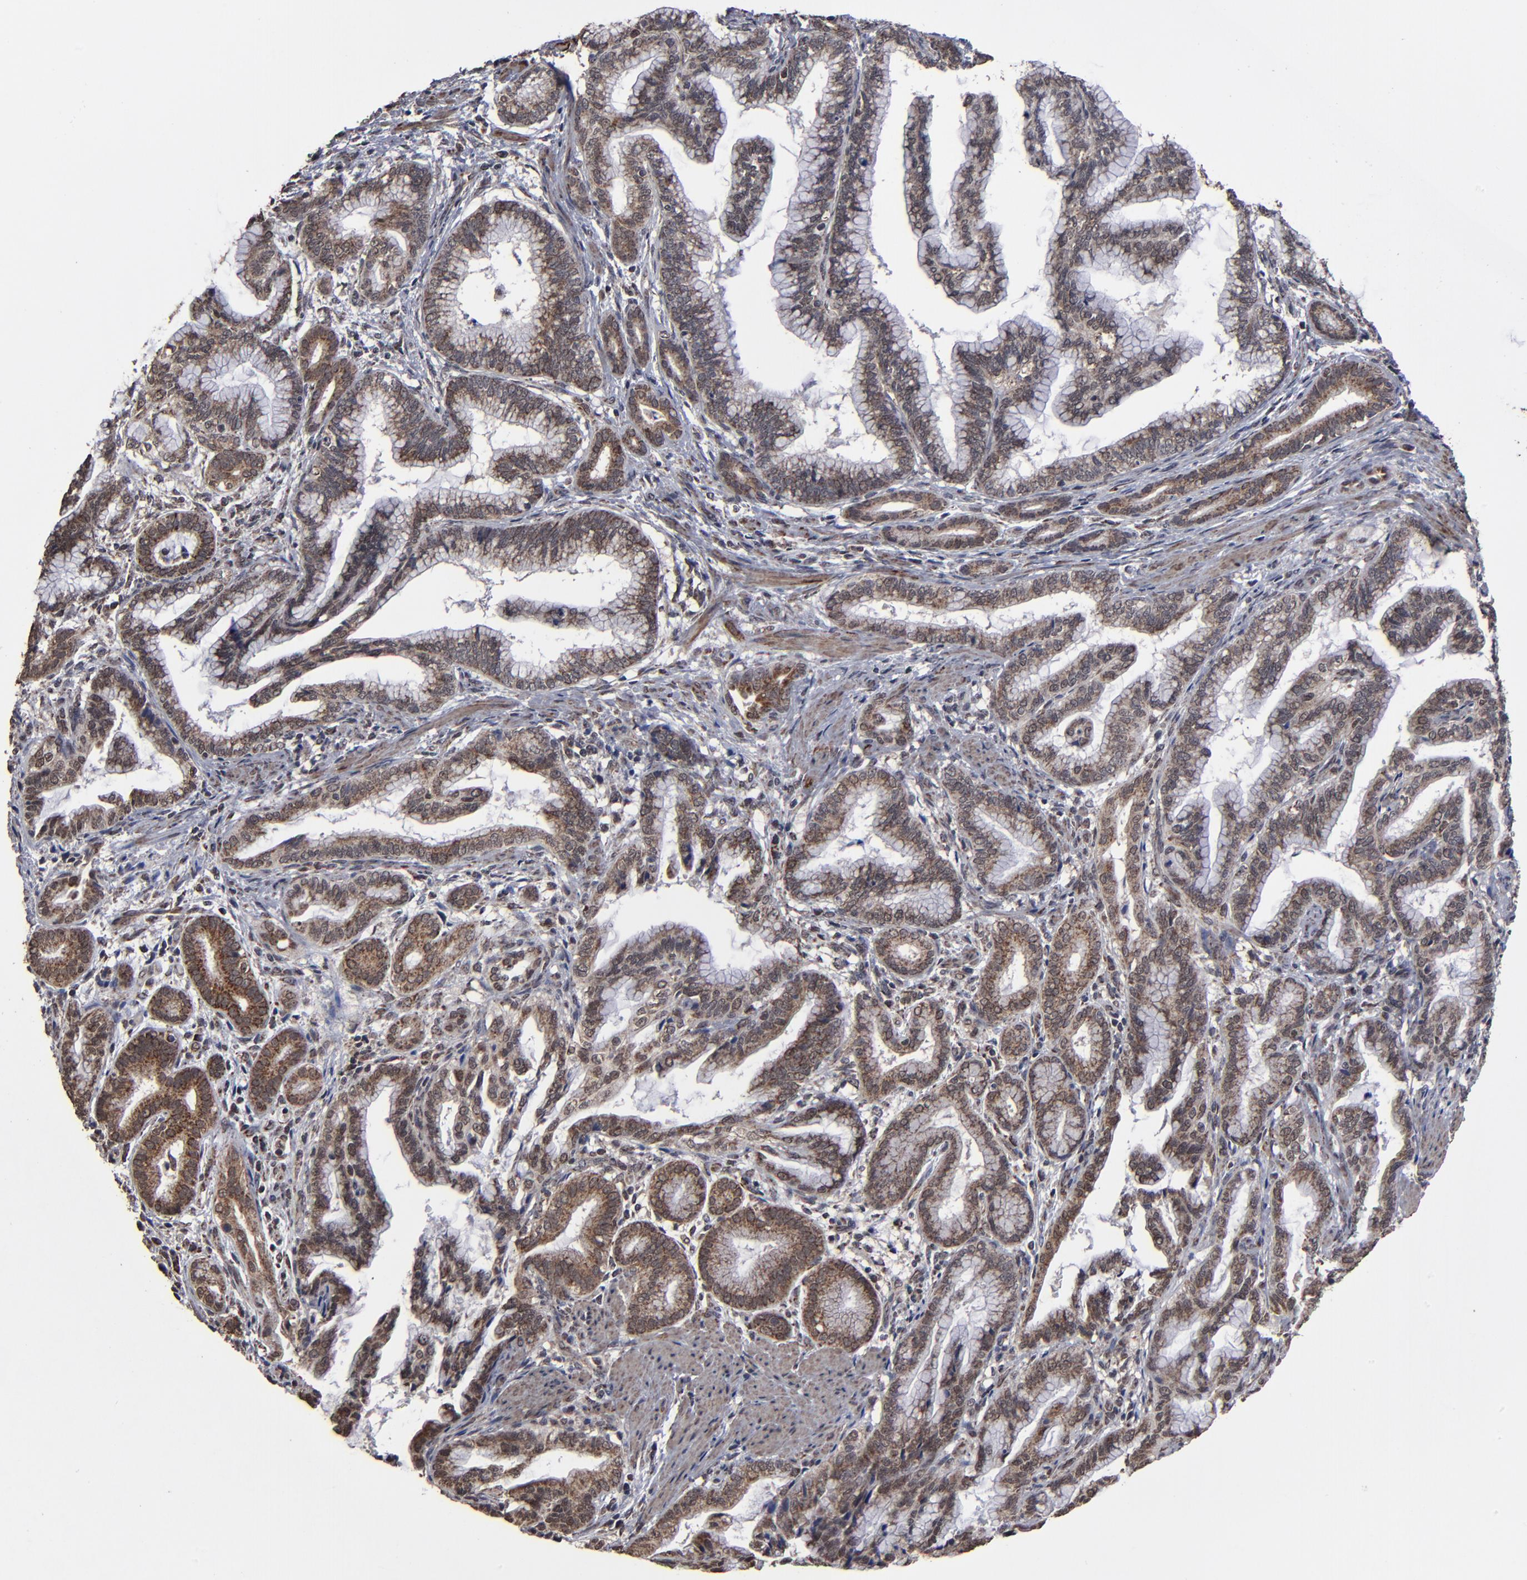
{"staining": {"intensity": "moderate", "quantity": ">75%", "location": "cytoplasmic/membranous"}, "tissue": "pancreatic cancer", "cell_type": "Tumor cells", "image_type": "cancer", "snomed": [{"axis": "morphology", "description": "Adenocarcinoma, NOS"}, {"axis": "topography", "description": "Pancreas"}], "caption": "A high-resolution micrograph shows immunohistochemistry staining of pancreatic cancer (adenocarcinoma), which demonstrates moderate cytoplasmic/membranous positivity in about >75% of tumor cells. (DAB IHC, brown staining for protein, blue staining for nuclei).", "gene": "BNIP3", "patient": {"sex": "female", "age": 64}}